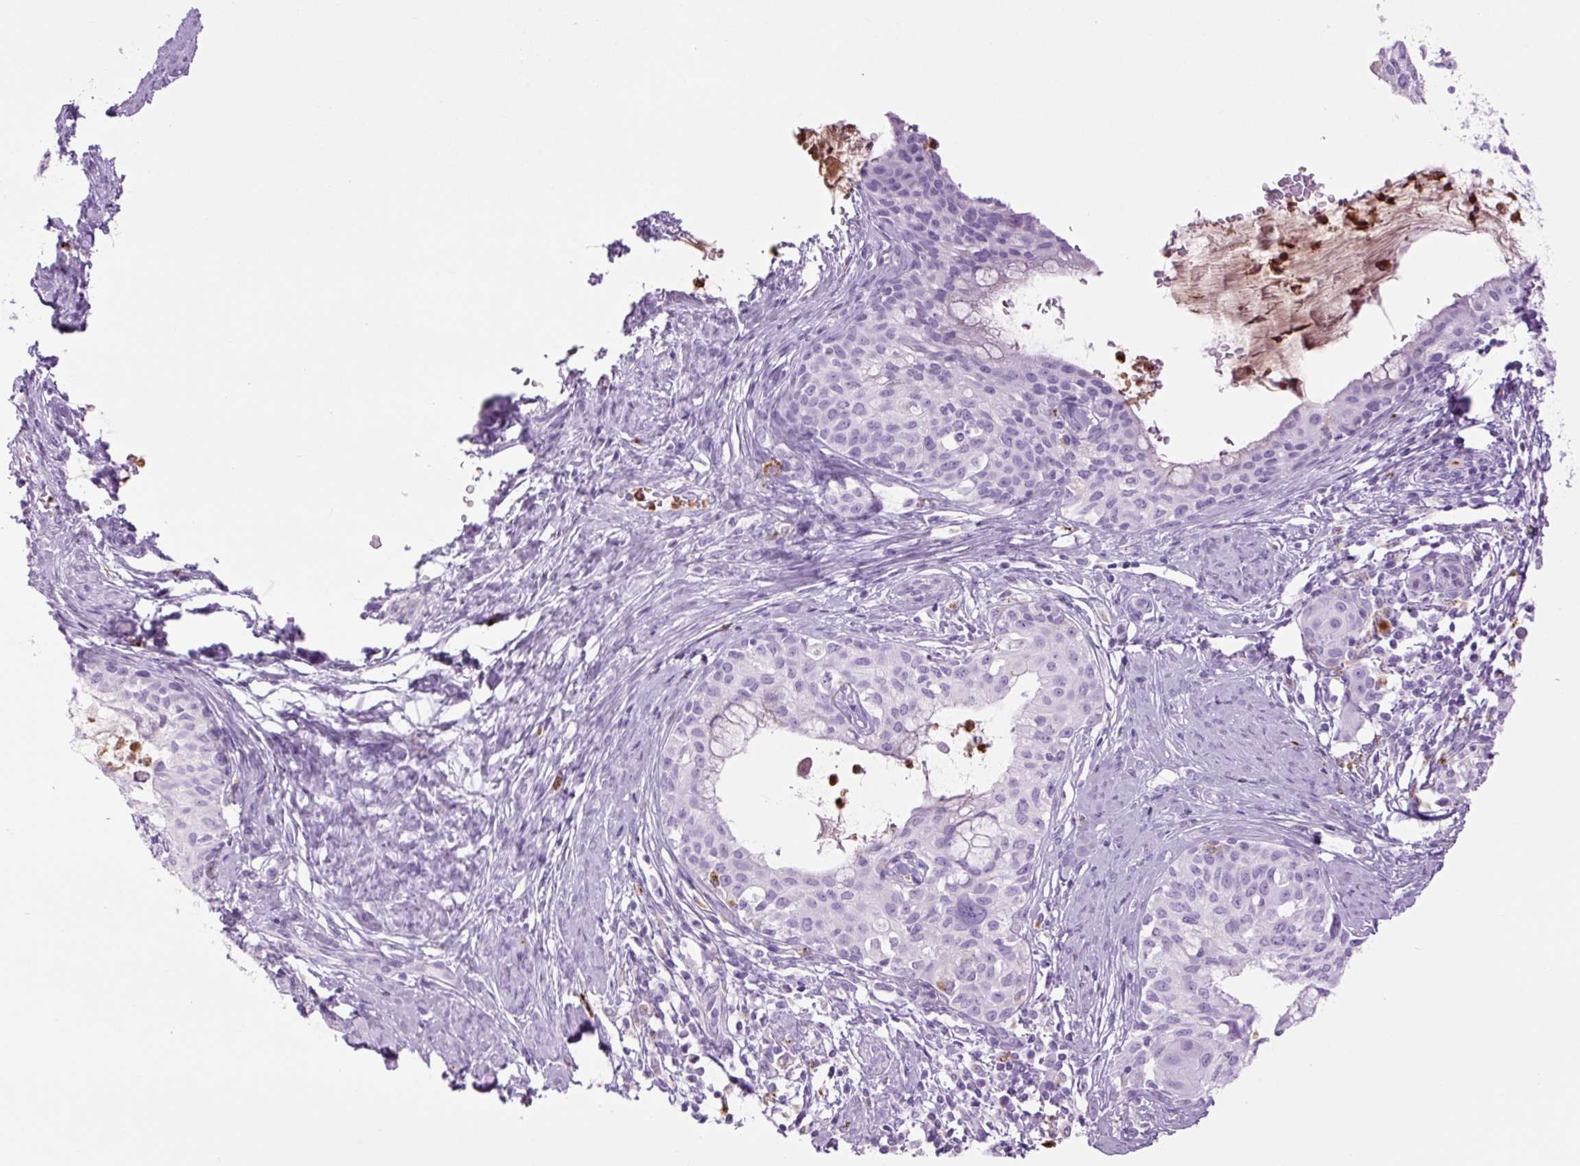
{"staining": {"intensity": "negative", "quantity": "none", "location": "none"}, "tissue": "cervical cancer", "cell_type": "Tumor cells", "image_type": "cancer", "snomed": [{"axis": "morphology", "description": "Squamous cell carcinoma, NOS"}, {"axis": "morphology", "description": "Adenocarcinoma, NOS"}, {"axis": "topography", "description": "Cervix"}], "caption": "Tumor cells are negative for protein expression in human squamous cell carcinoma (cervical). Nuclei are stained in blue.", "gene": "LYZ", "patient": {"sex": "female", "age": 52}}